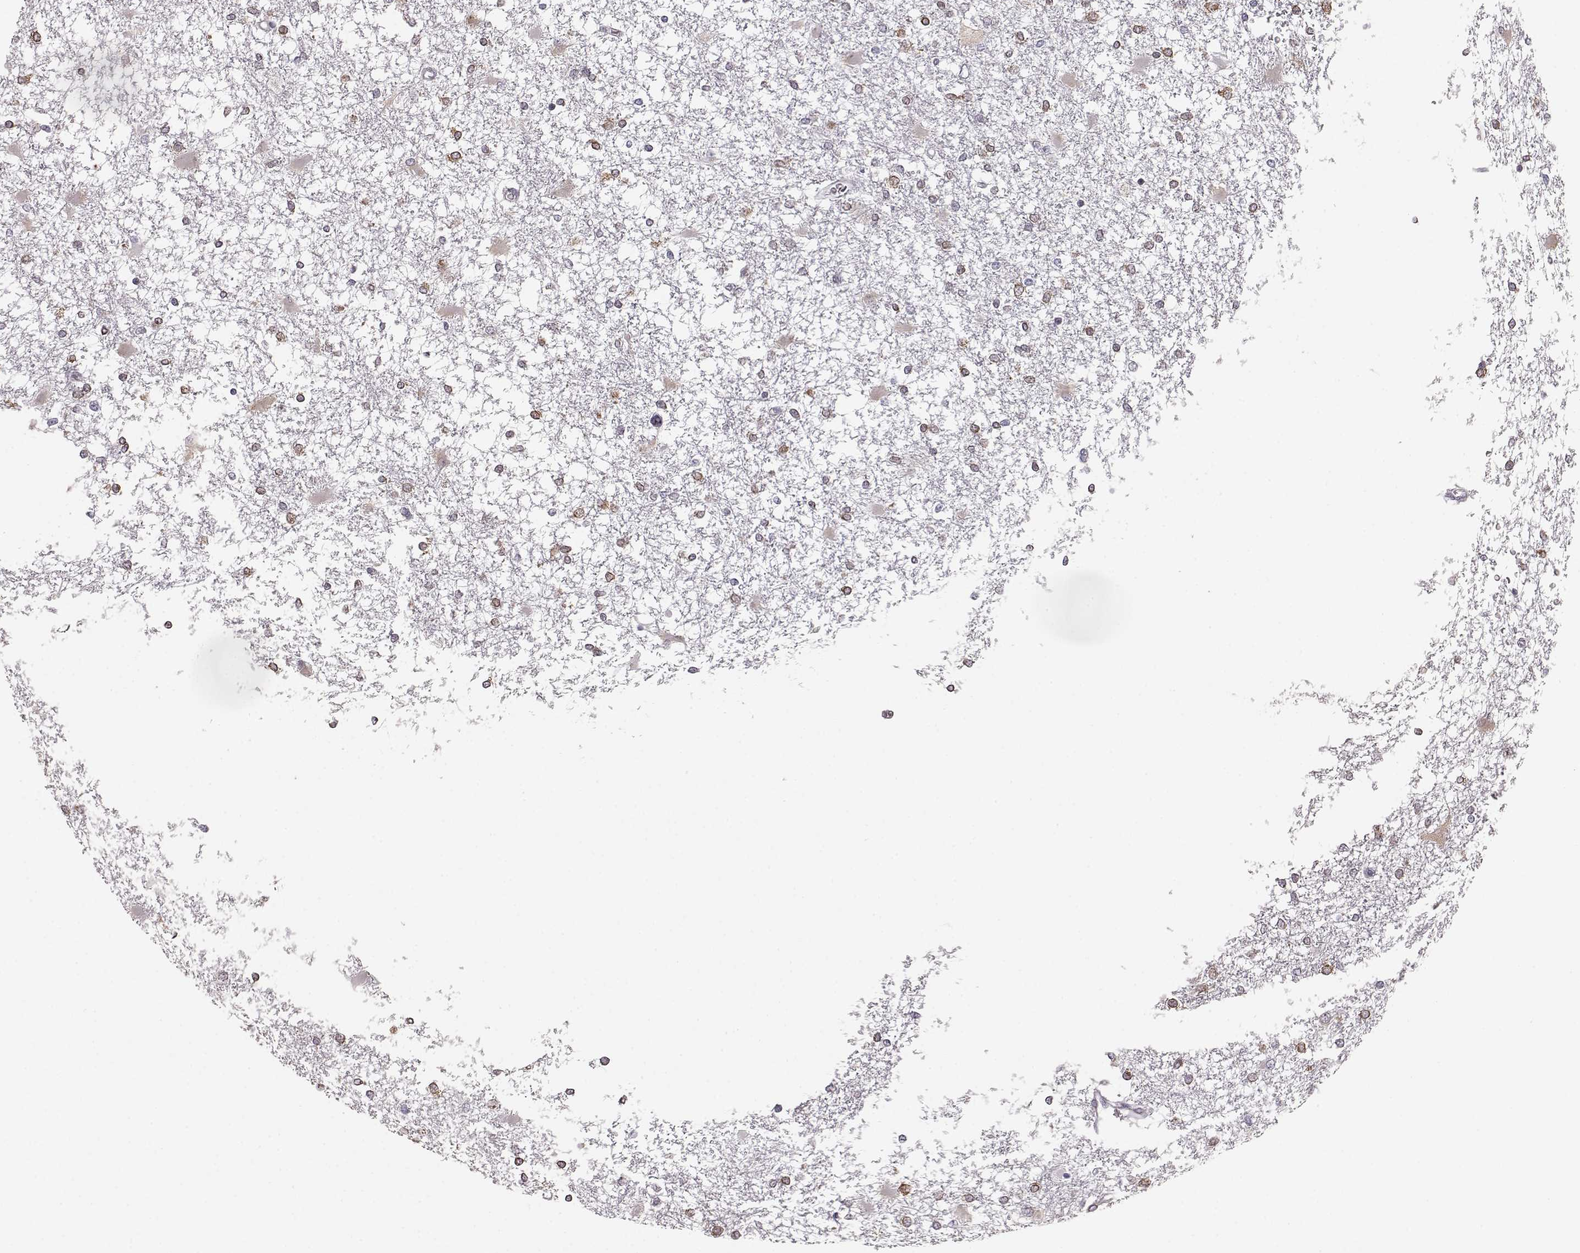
{"staining": {"intensity": "negative", "quantity": "none", "location": "none"}, "tissue": "glioma", "cell_type": "Tumor cells", "image_type": "cancer", "snomed": [{"axis": "morphology", "description": "Glioma, malignant, High grade"}, {"axis": "topography", "description": "Cerebral cortex"}], "caption": "Immunohistochemistry histopathology image of neoplastic tissue: human malignant glioma (high-grade) stained with DAB (3,3'-diaminobenzidine) shows no significant protein expression in tumor cells.", "gene": "ELOVL5", "patient": {"sex": "male", "age": 79}}